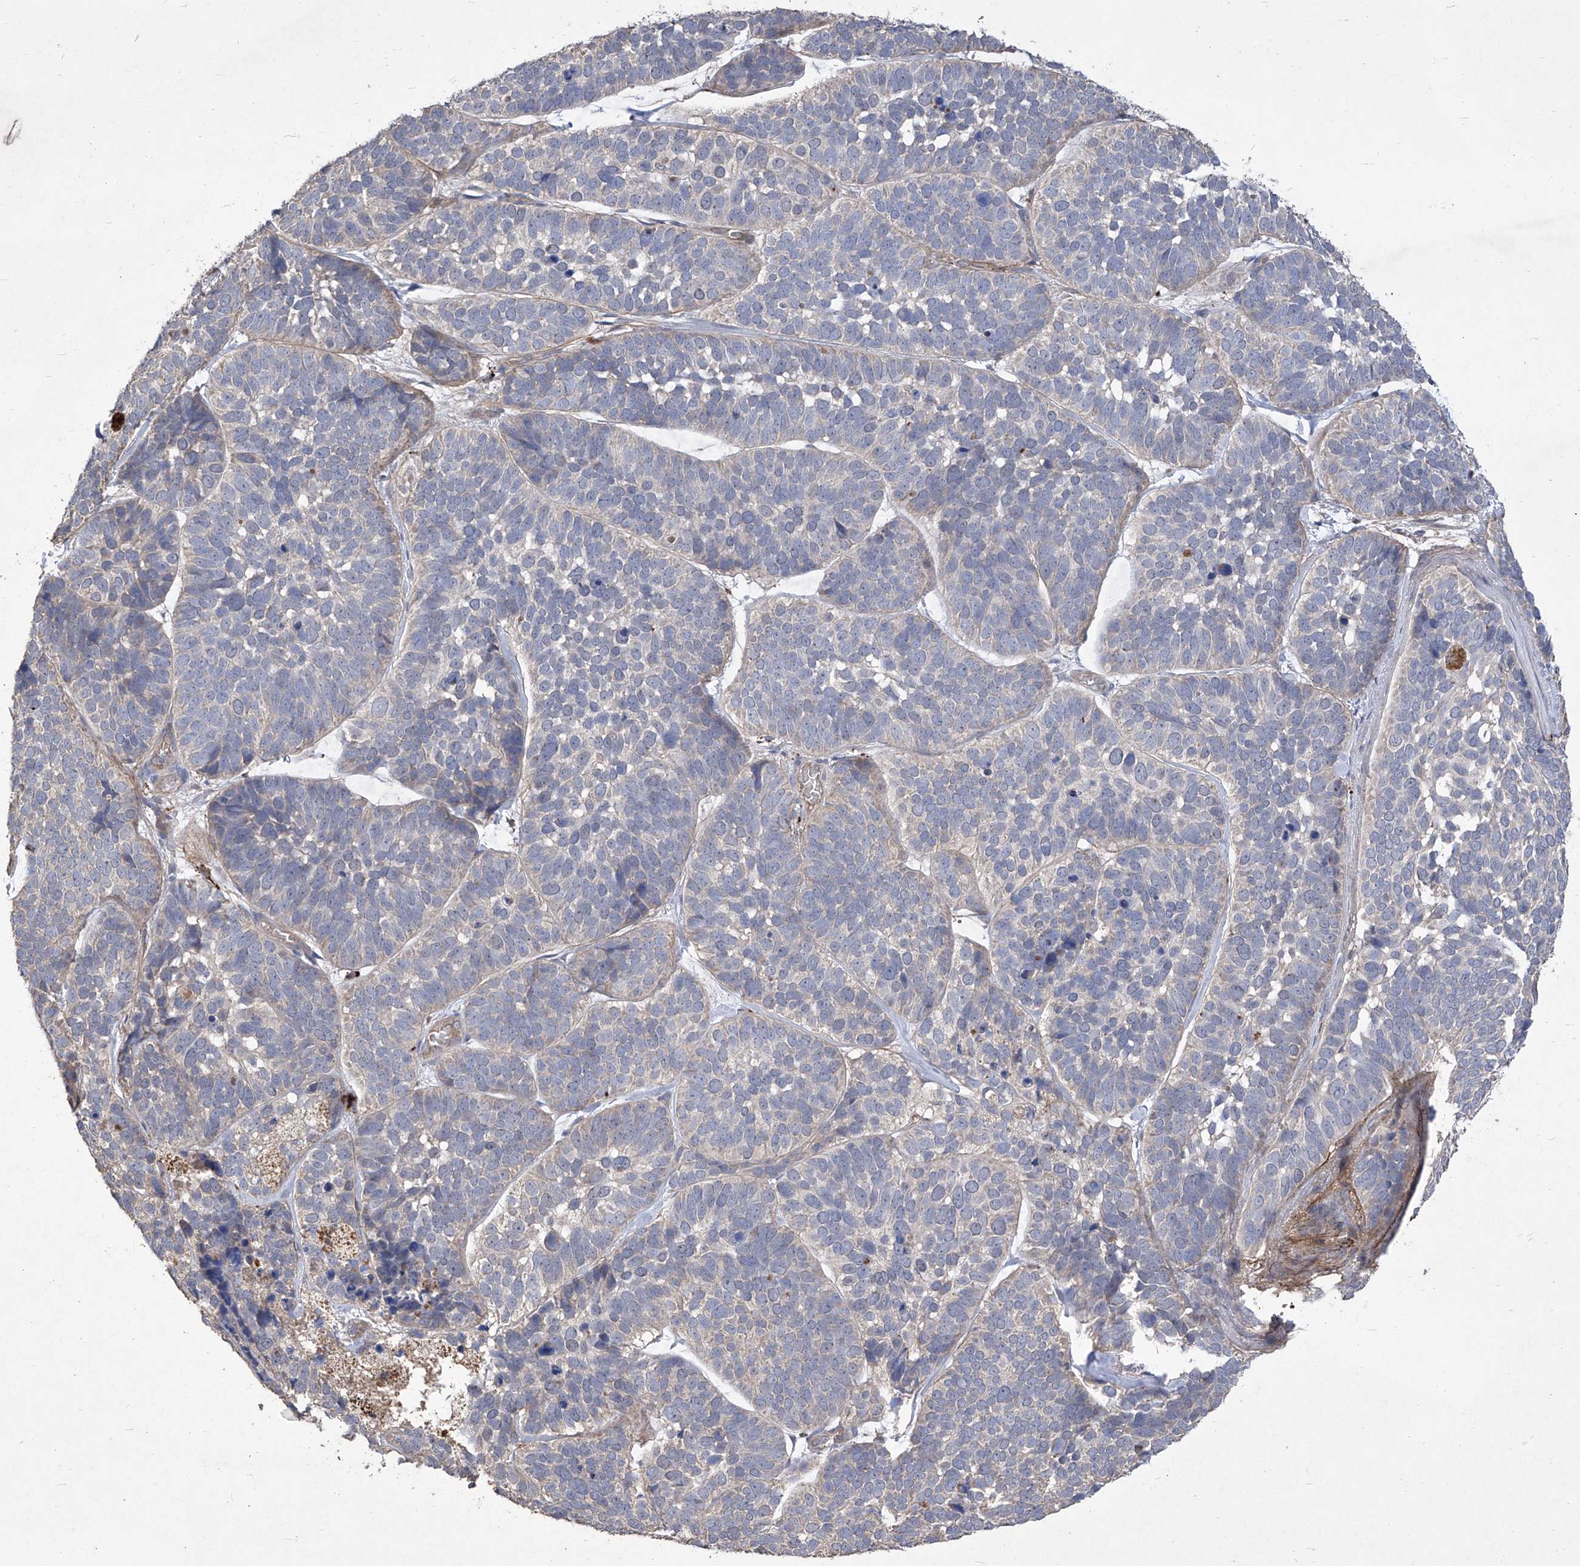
{"staining": {"intensity": "negative", "quantity": "none", "location": "none"}, "tissue": "skin cancer", "cell_type": "Tumor cells", "image_type": "cancer", "snomed": [{"axis": "morphology", "description": "Basal cell carcinoma"}, {"axis": "topography", "description": "Skin"}], "caption": "Protein analysis of skin basal cell carcinoma shows no significant staining in tumor cells. The staining is performed using DAB brown chromogen with nuclei counter-stained in using hematoxylin.", "gene": "TXNIP", "patient": {"sex": "male", "age": 62}}